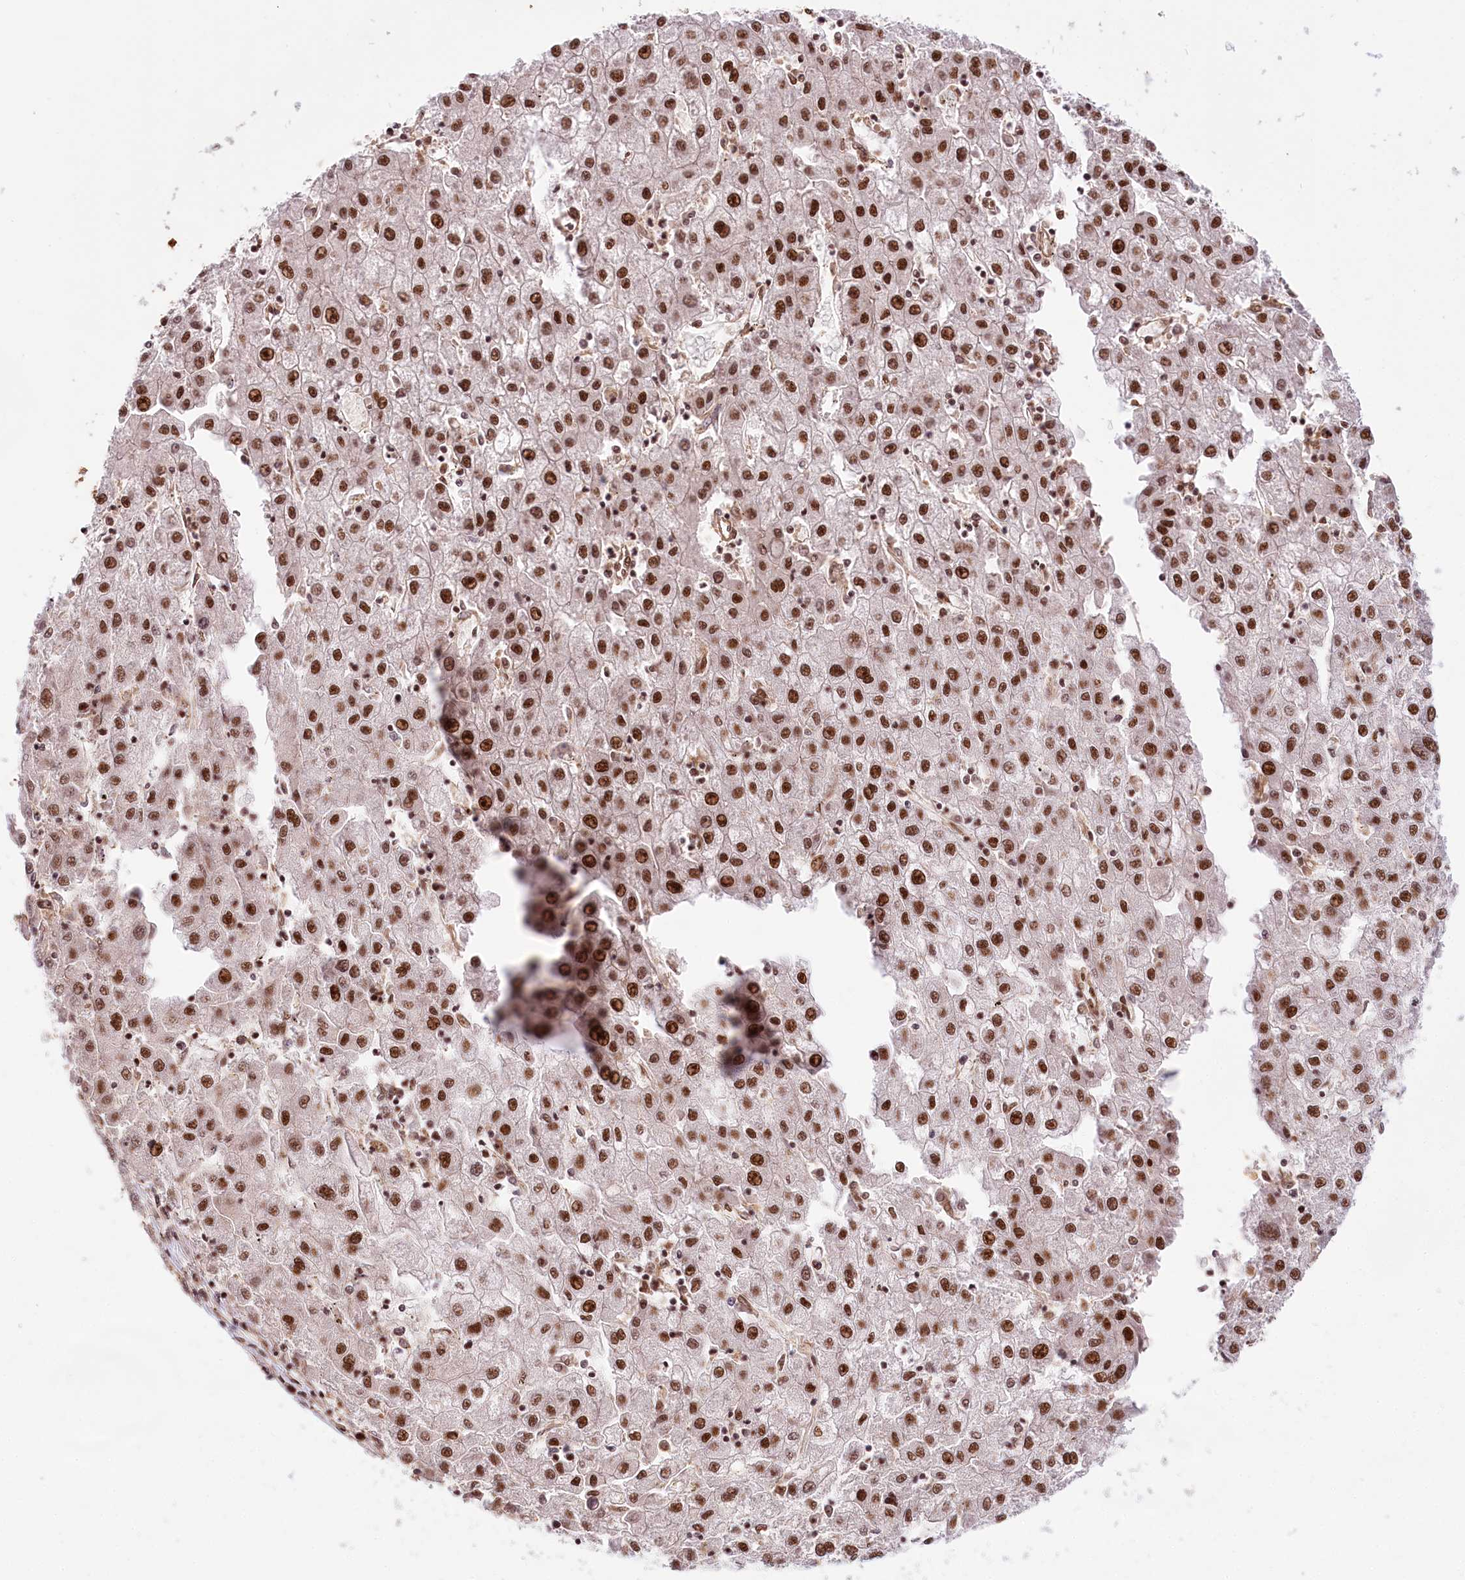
{"staining": {"intensity": "strong", "quantity": ">75%", "location": "nuclear"}, "tissue": "liver cancer", "cell_type": "Tumor cells", "image_type": "cancer", "snomed": [{"axis": "morphology", "description": "Carcinoma, Hepatocellular, NOS"}, {"axis": "topography", "description": "Liver"}], "caption": "Immunohistochemical staining of human liver cancer (hepatocellular carcinoma) exhibits high levels of strong nuclear expression in about >75% of tumor cells. The protein is stained brown, and the nuclei are stained in blue (DAB (3,3'-diaminobenzidine) IHC with brightfield microscopy, high magnification).", "gene": "TUBGCP2", "patient": {"sex": "male", "age": 72}}